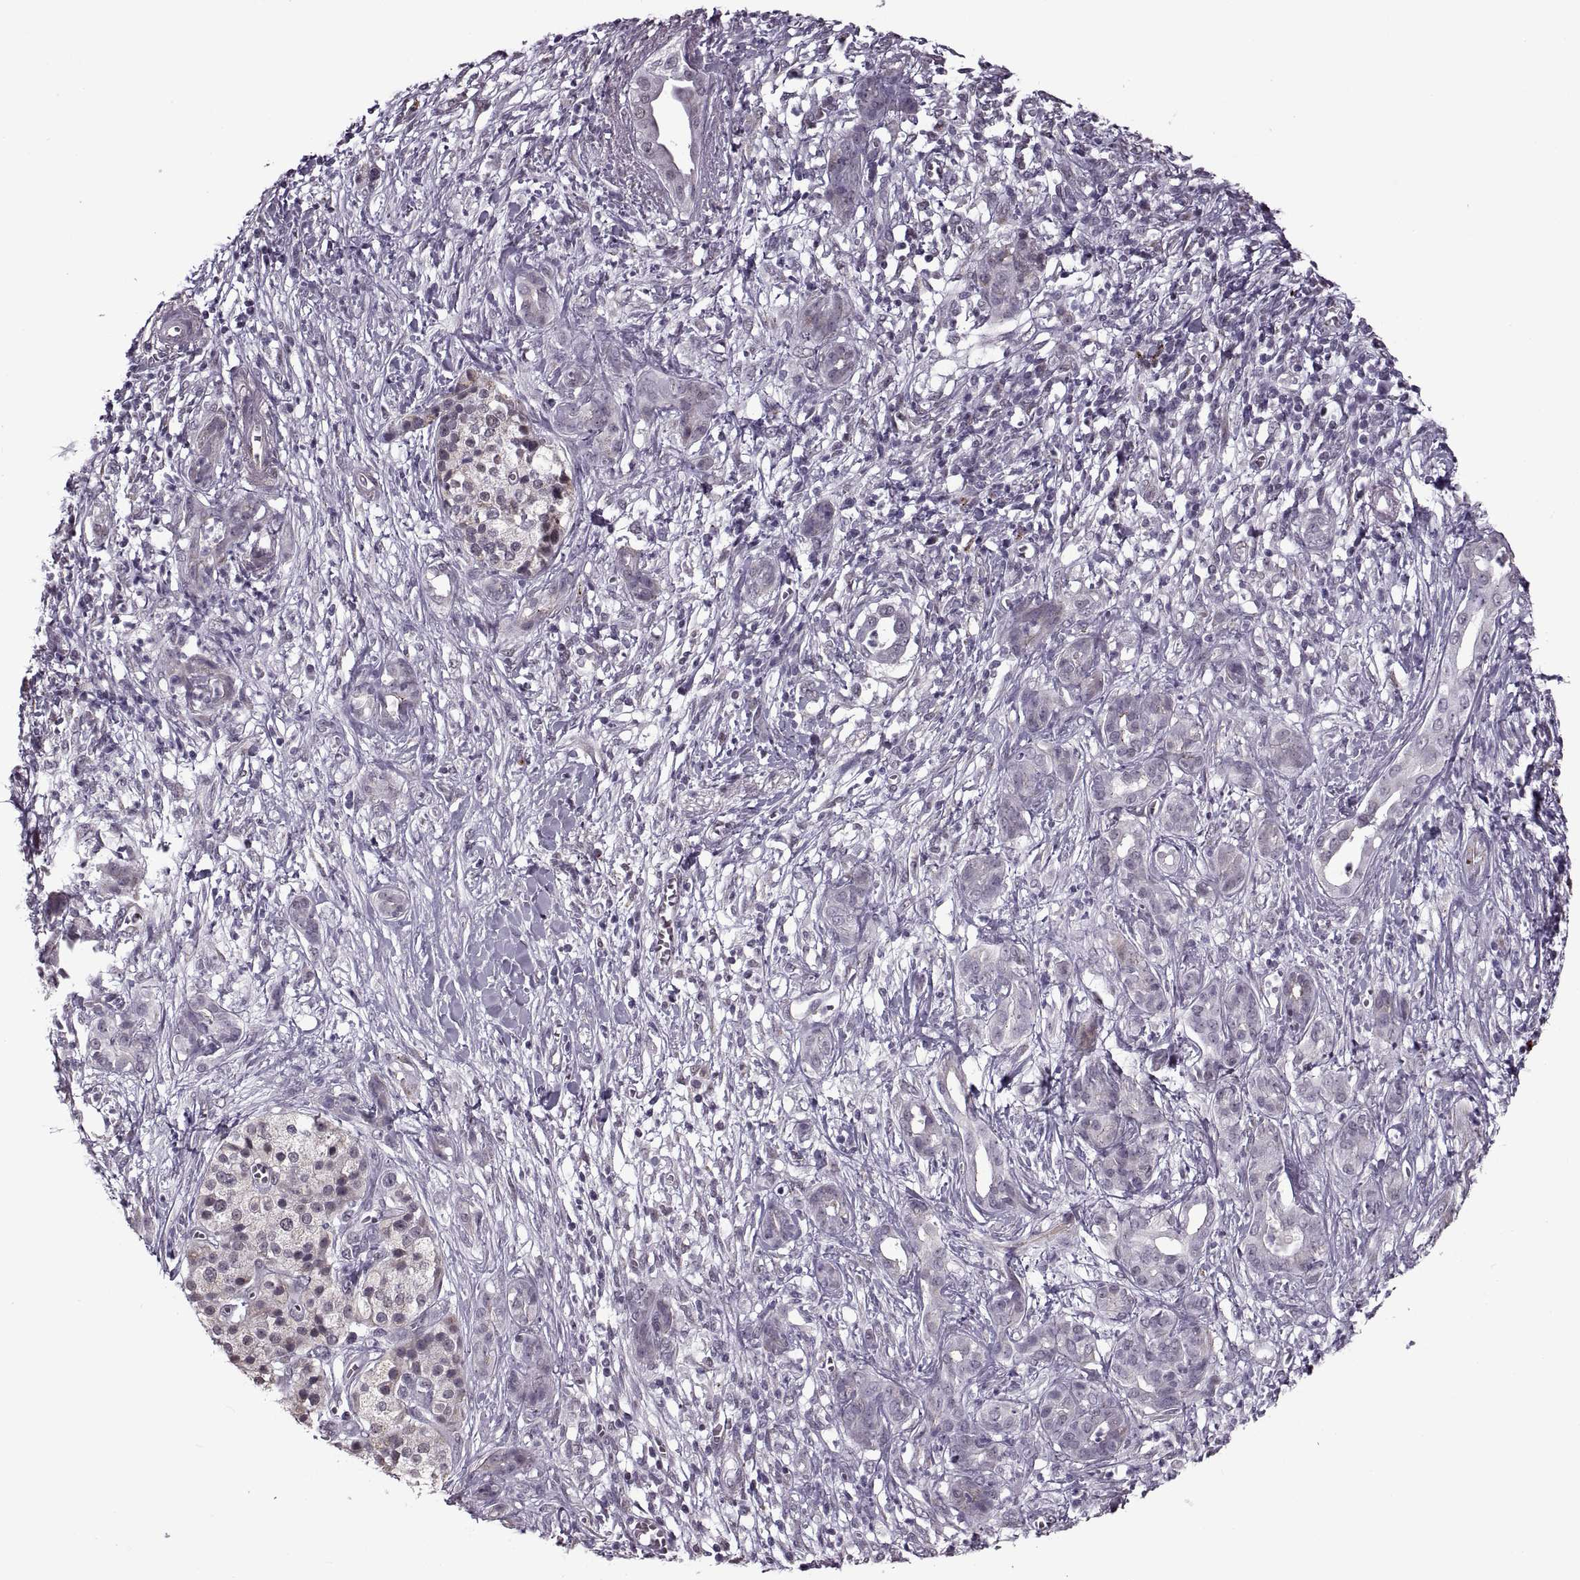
{"staining": {"intensity": "negative", "quantity": "none", "location": "none"}, "tissue": "pancreatic cancer", "cell_type": "Tumor cells", "image_type": "cancer", "snomed": [{"axis": "morphology", "description": "Adenocarcinoma, NOS"}, {"axis": "topography", "description": "Pancreas"}], "caption": "An immunohistochemistry photomicrograph of pancreatic adenocarcinoma is shown. There is no staining in tumor cells of pancreatic adenocarcinoma. Brightfield microscopy of IHC stained with DAB (brown) and hematoxylin (blue), captured at high magnification.", "gene": "PRSS37", "patient": {"sex": "male", "age": 61}}